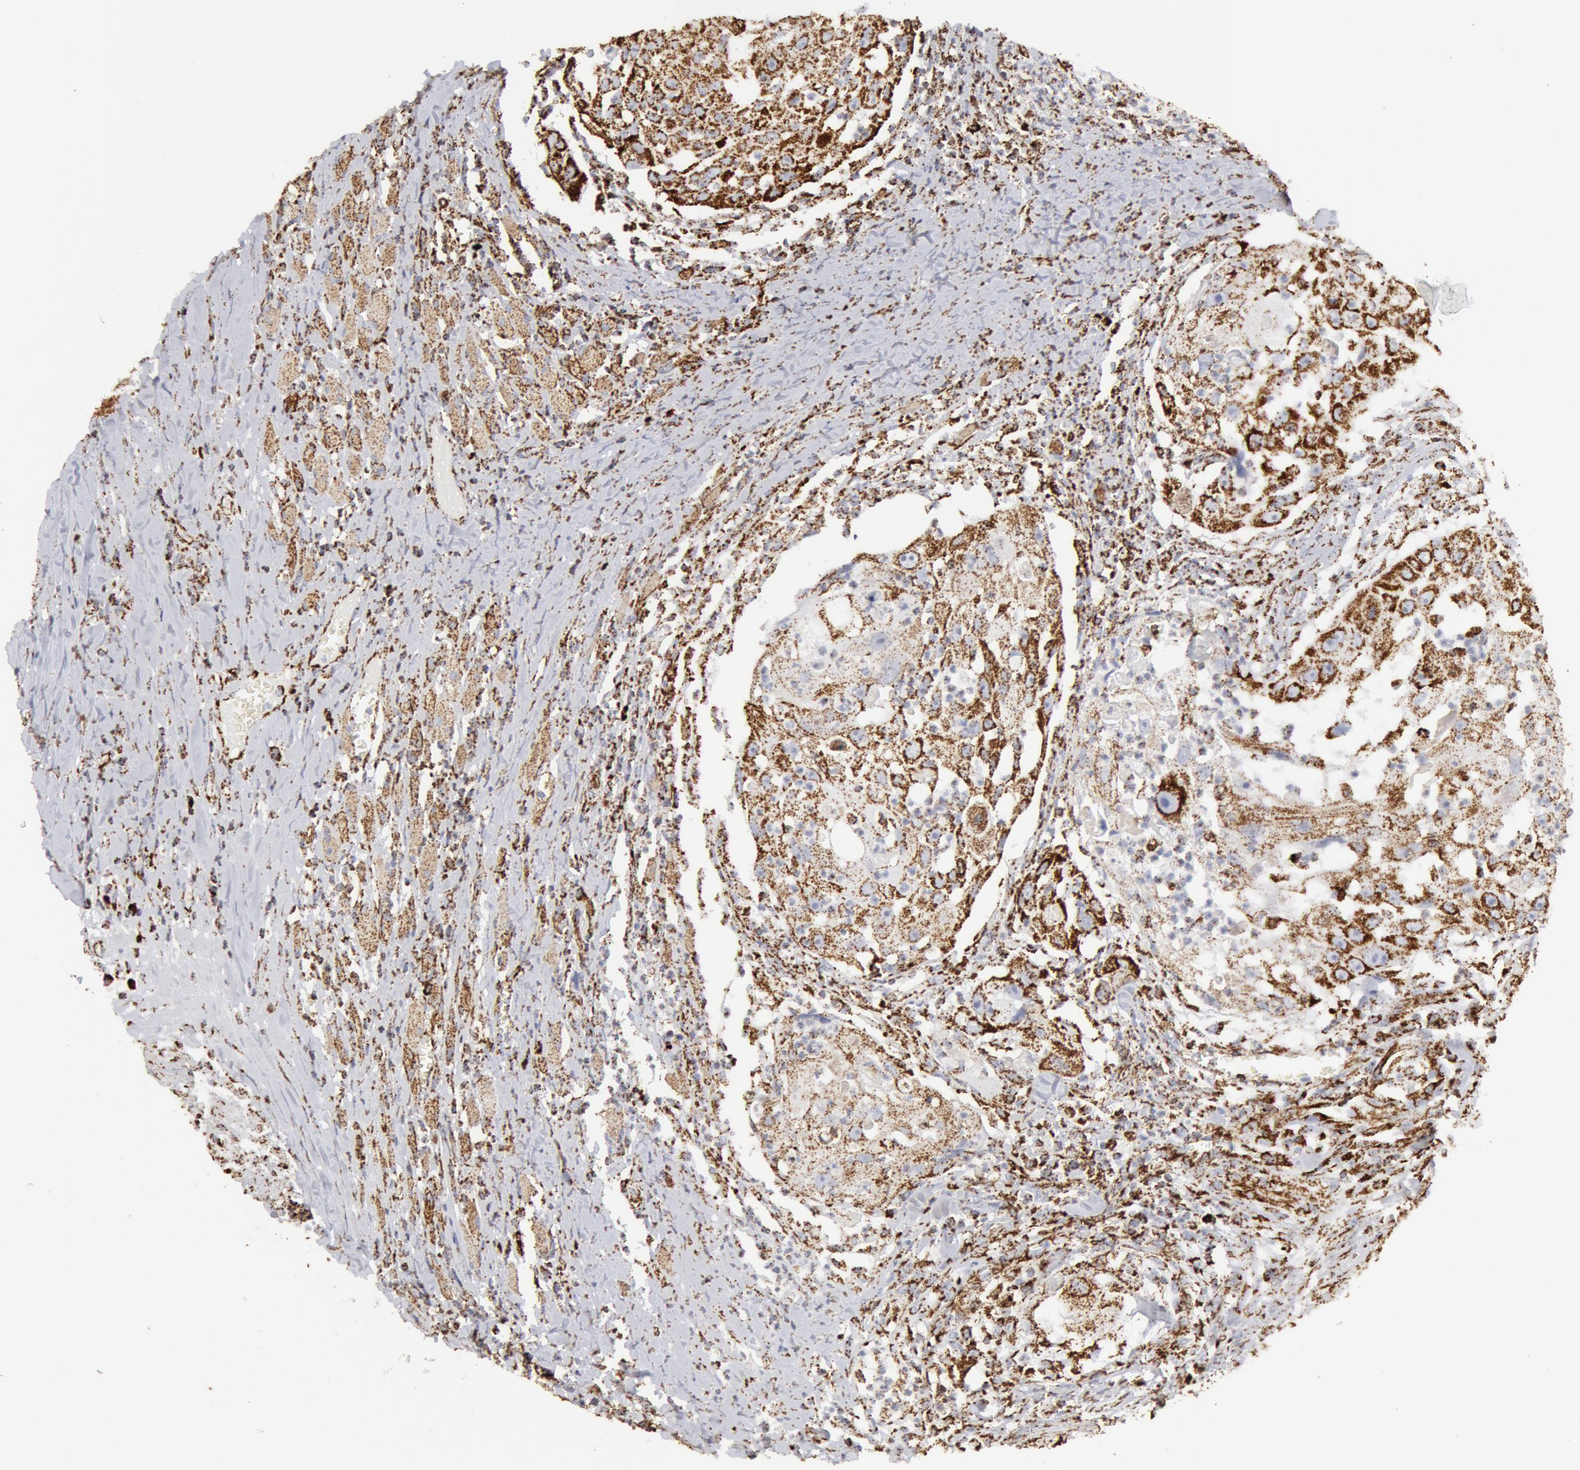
{"staining": {"intensity": "moderate", "quantity": ">75%", "location": "cytoplasmic/membranous"}, "tissue": "head and neck cancer", "cell_type": "Tumor cells", "image_type": "cancer", "snomed": [{"axis": "morphology", "description": "Squamous cell carcinoma, NOS"}, {"axis": "topography", "description": "Head-Neck"}], "caption": "Immunohistochemical staining of human head and neck cancer (squamous cell carcinoma) shows moderate cytoplasmic/membranous protein positivity in approximately >75% of tumor cells. Using DAB (brown) and hematoxylin (blue) stains, captured at high magnification using brightfield microscopy.", "gene": "ATP5F1B", "patient": {"sex": "male", "age": 64}}